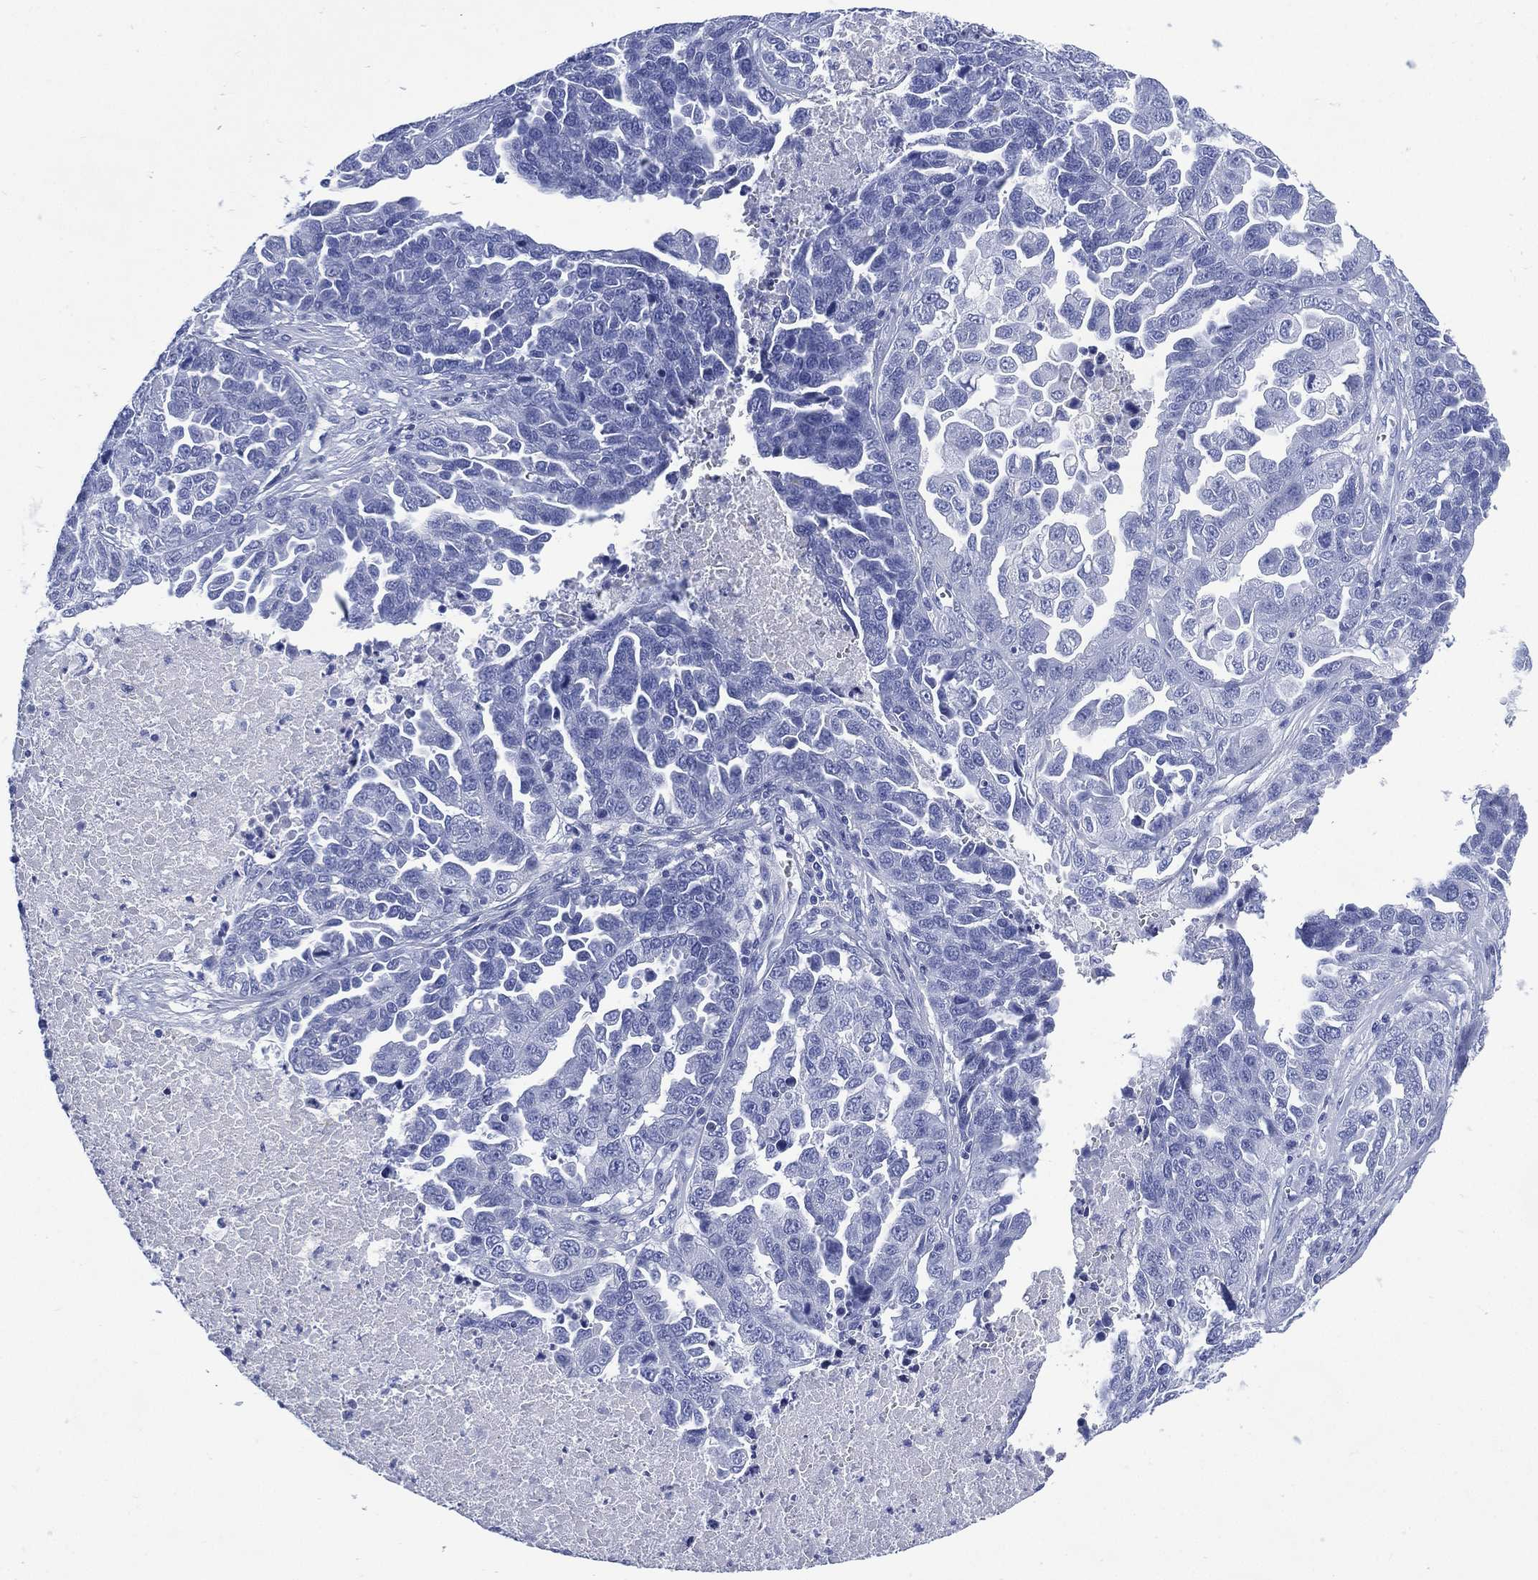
{"staining": {"intensity": "negative", "quantity": "none", "location": "none"}, "tissue": "ovarian cancer", "cell_type": "Tumor cells", "image_type": "cancer", "snomed": [{"axis": "morphology", "description": "Cystadenocarcinoma, serous, NOS"}, {"axis": "topography", "description": "Ovary"}], "caption": "Tumor cells show no significant positivity in ovarian cancer (serous cystadenocarcinoma).", "gene": "SHCBP1L", "patient": {"sex": "female", "age": 87}}